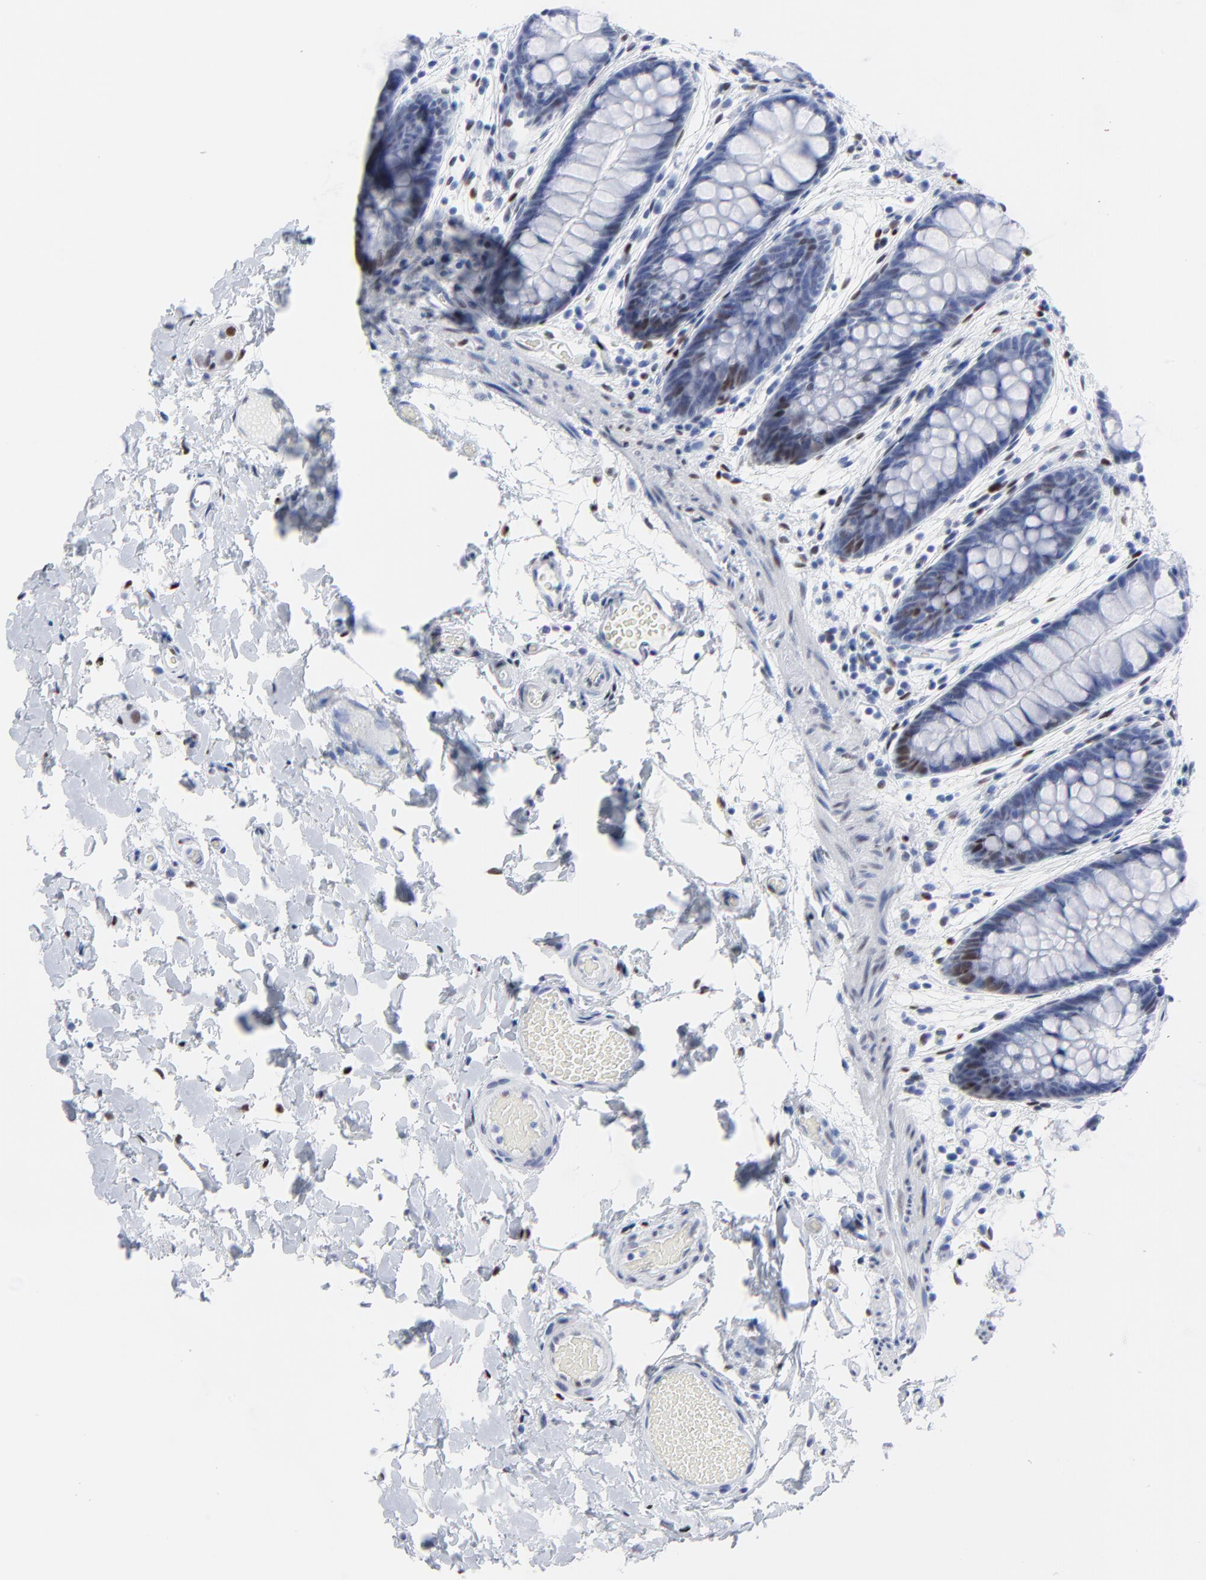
{"staining": {"intensity": "negative", "quantity": "none", "location": "none"}, "tissue": "colon", "cell_type": "Endothelial cells", "image_type": "normal", "snomed": [{"axis": "morphology", "description": "Normal tissue, NOS"}, {"axis": "topography", "description": "Smooth muscle"}, {"axis": "topography", "description": "Colon"}], "caption": "The histopathology image reveals no staining of endothelial cells in unremarkable colon.", "gene": "JUN", "patient": {"sex": "male", "age": 67}}